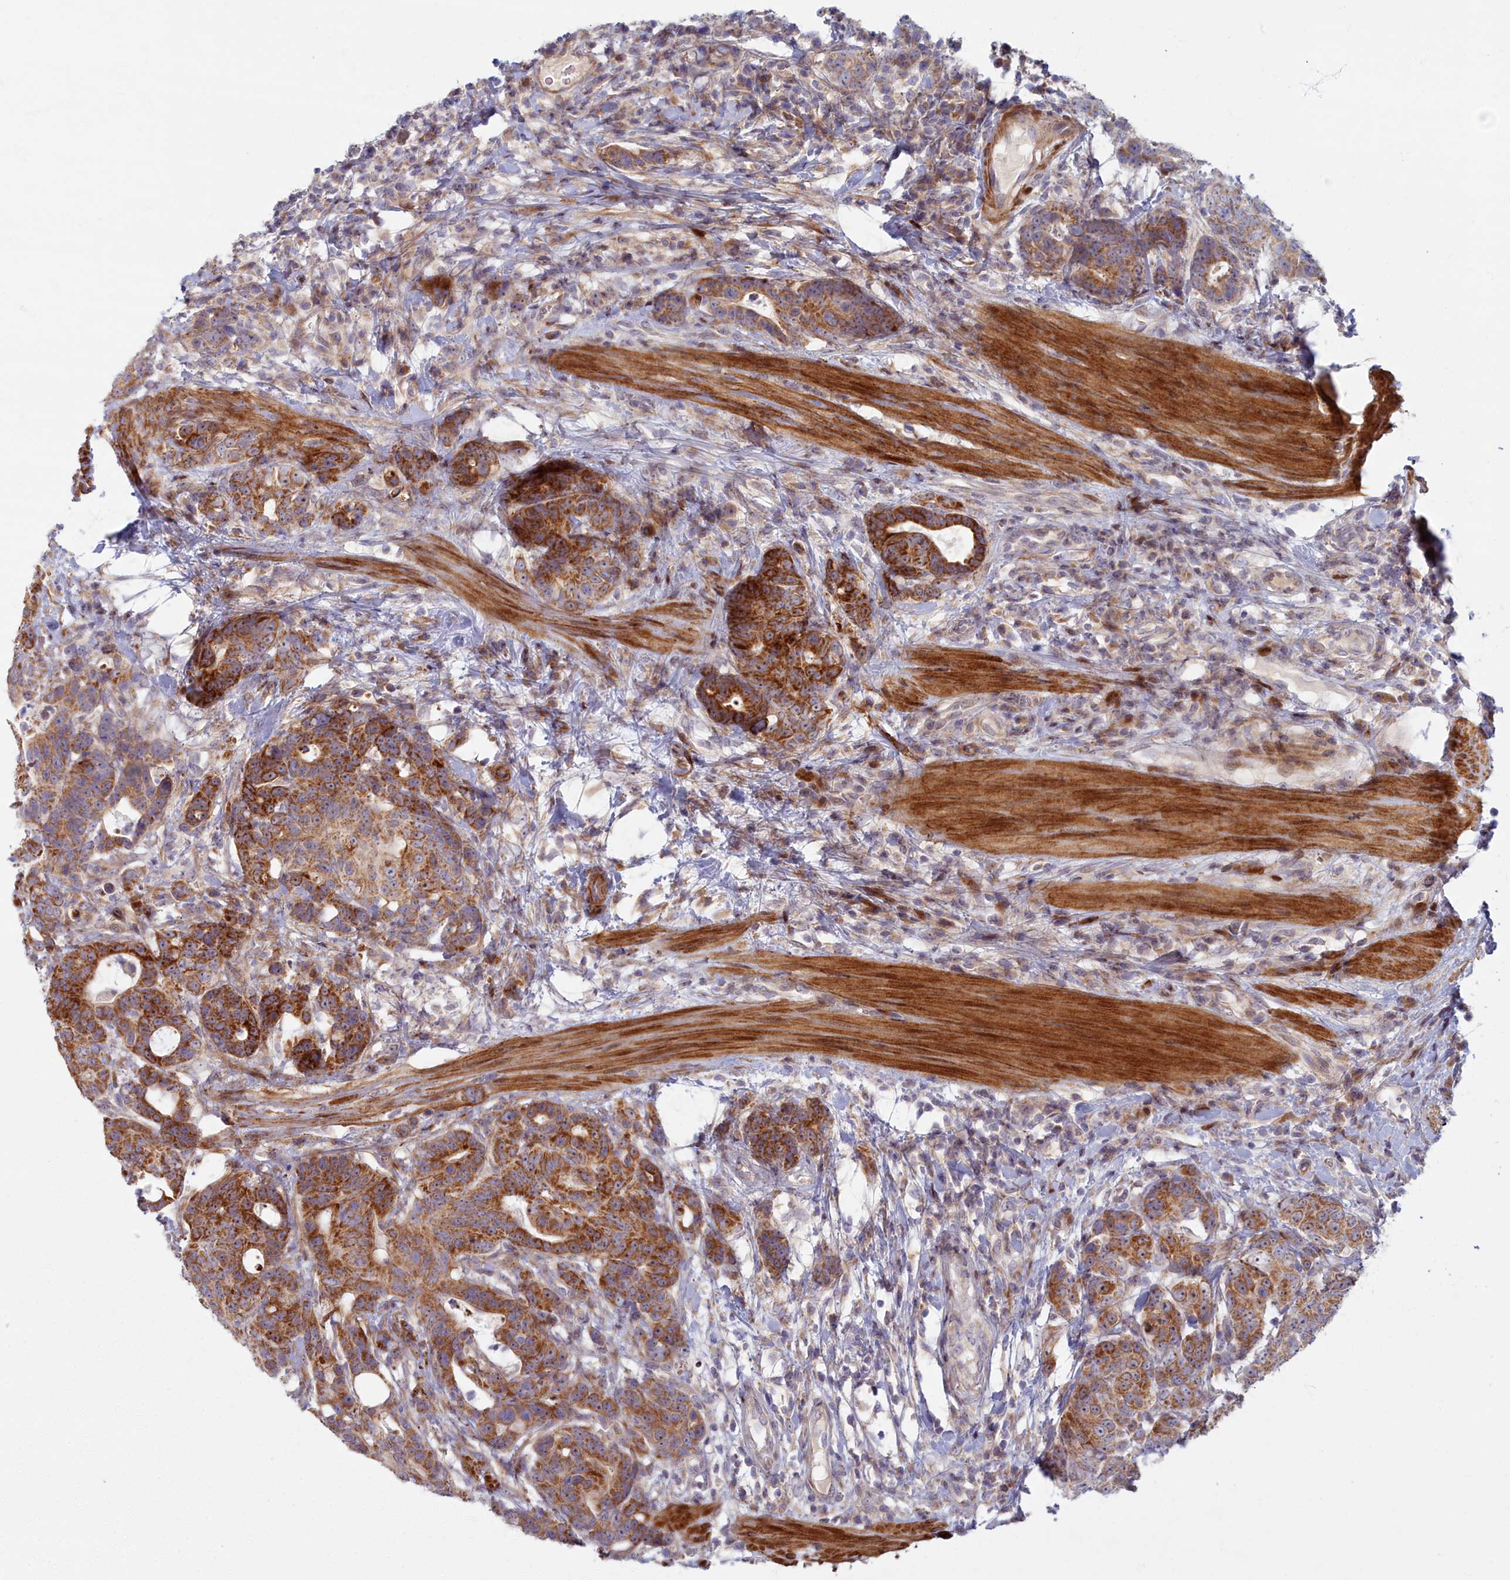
{"staining": {"intensity": "strong", "quantity": ">75%", "location": "cytoplasmic/membranous"}, "tissue": "colorectal cancer", "cell_type": "Tumor cells", "image_type": "cancer", "snomed": [{"axis": "morphology", "description": "Adenocarcinoma, NOS"}, {"axis": "topography", "description": "Colon"}], "caption": "Protein expression analysis of human colorectal adenocarcinoma reveals strong cytoplasmic/membranous positivity in about >75% of tumor cells.", "gene": "C15orf40", "patient": {"sex": "female", "age": 82}}